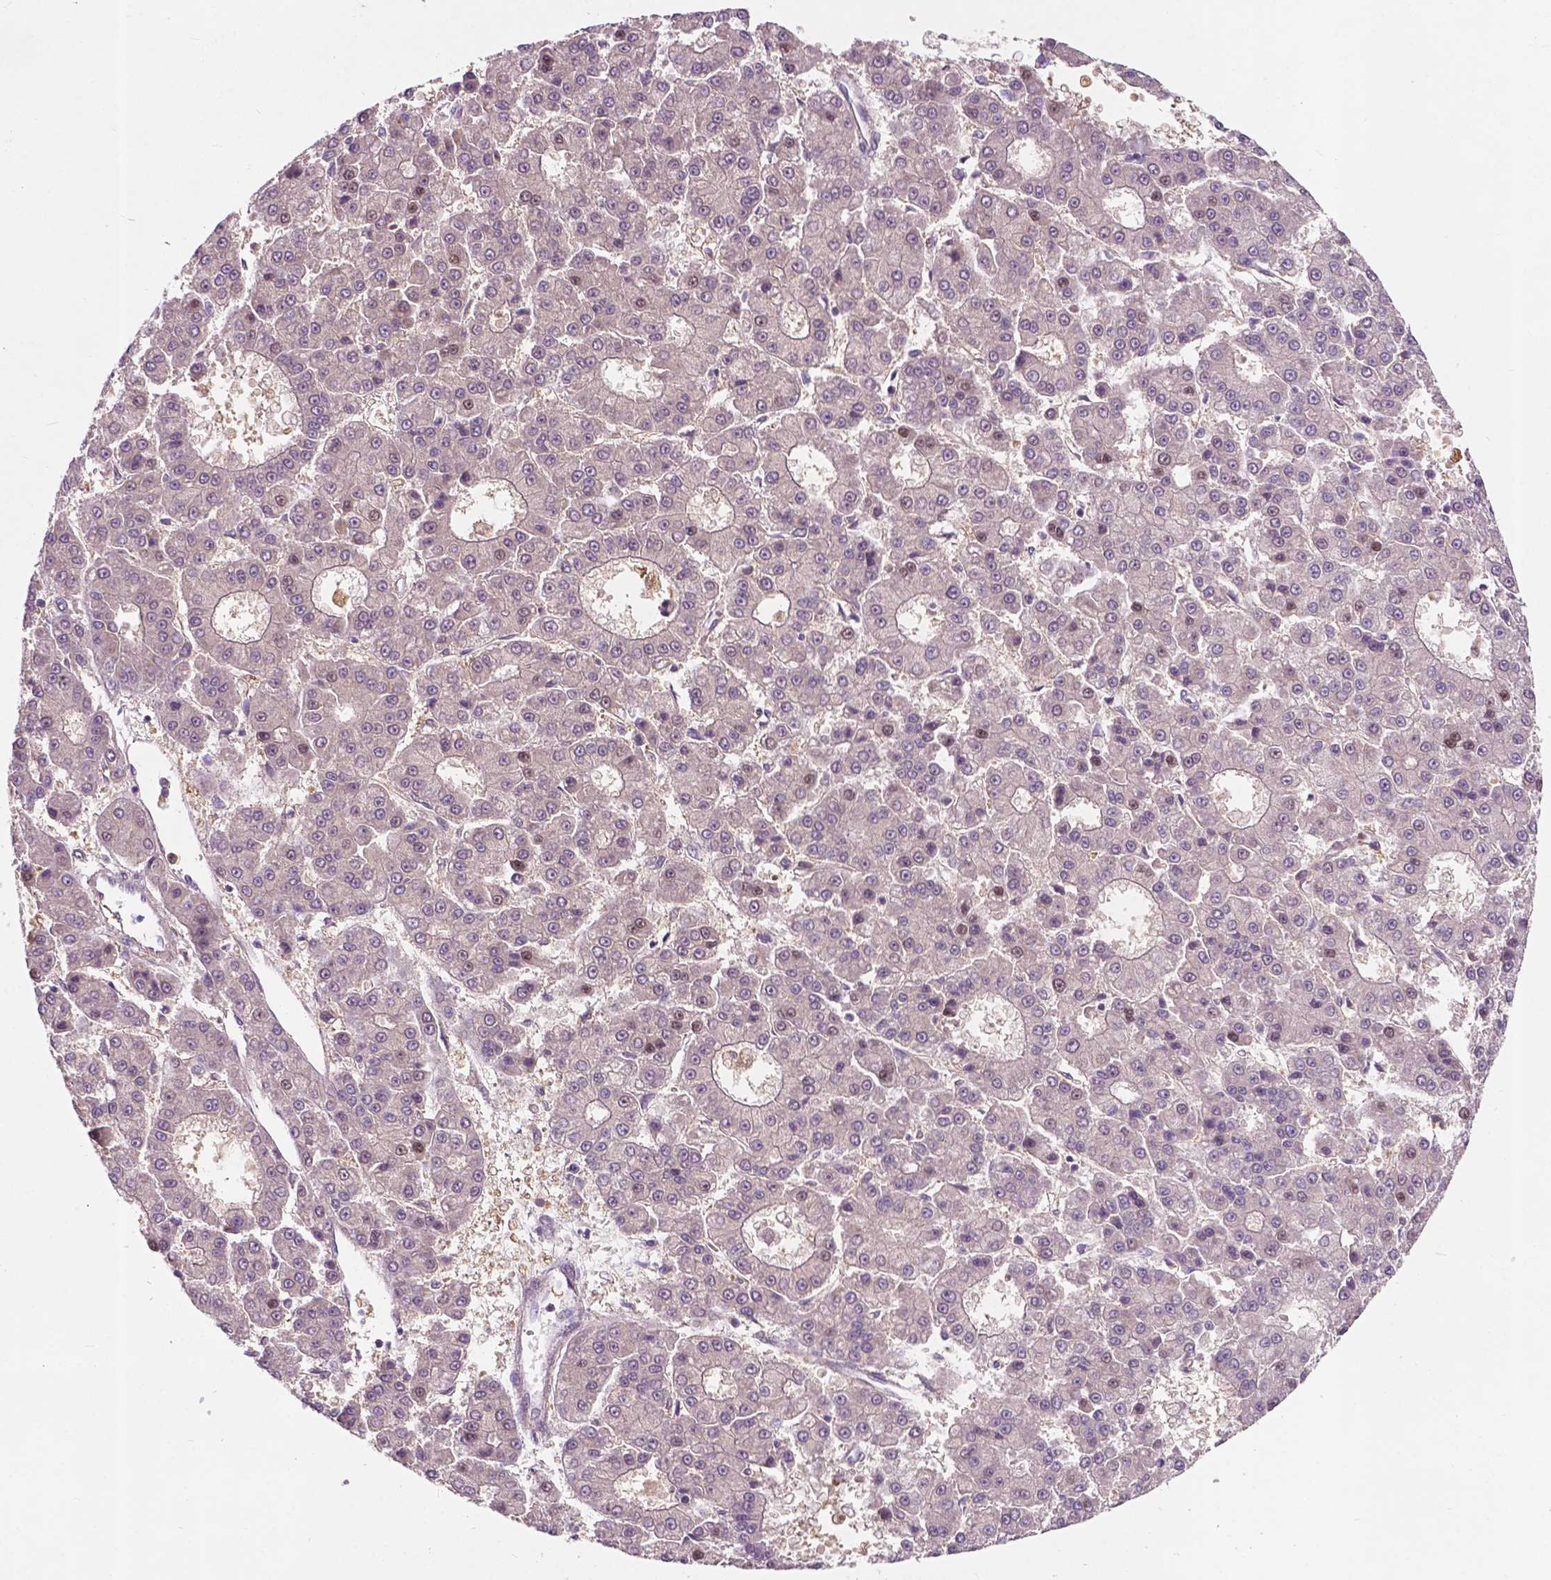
{"staining": {"intensity": "weak", "quantity": "<25%", "location": "nuclear"}, "tissue": "liver cancer", "cell_type": "Tumor cells", "image_type": "cancer", "snomed": [{"axis": "morphology", "description": "Carcinoma, Hepatocellular, NOS"}, {"axis": "topography", "description": "Liver"}], "caption": "Human hepatocellular carcinoma (liver) stained for a protein using immunohistochemistry (IHC) reveals no positivity in tumor cells.", "gene": "GPR37", "patient": {"sex": "male", "age": 70}}